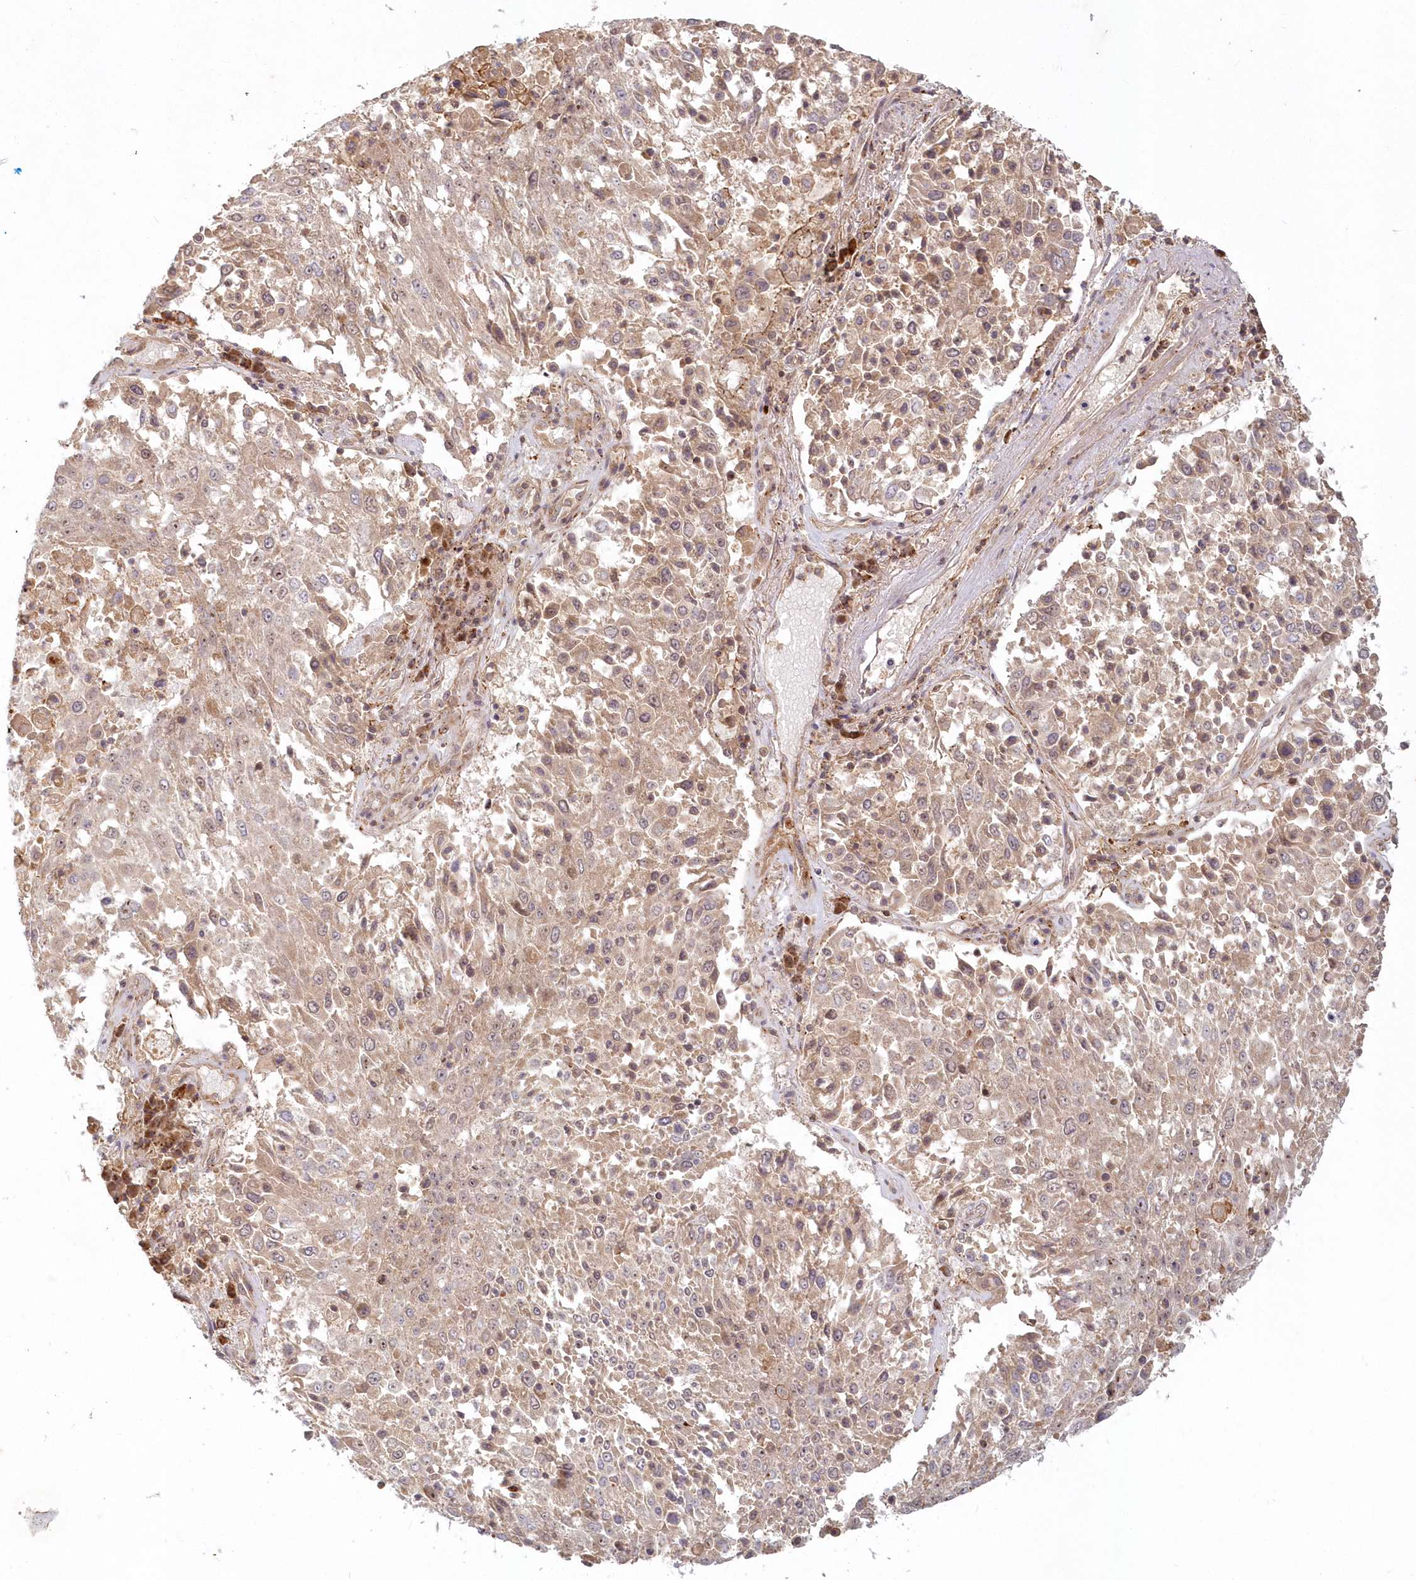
{"staining": {"intensity": "weak", "quantity": ">75%", "location": "cytoplasmic/membranous,nuclear"}, "tissue": "lung cancer", "cell_type": "Tumor cells", "image_type": "cancer", "snomed": [{"axis": "morphology", "description": "Squamous cell carcinoma, NOS"}, {"axis": "topography", "description": "Lung"}], "caption": "Lung squamous cell carcinoma tissue demonstrates weak cytoplasmic/membranous and nuclear staining in approximately >75% of tumor cells", "gene": "TOGARAM2", "patient": {"sex": "male", "age": 65}}